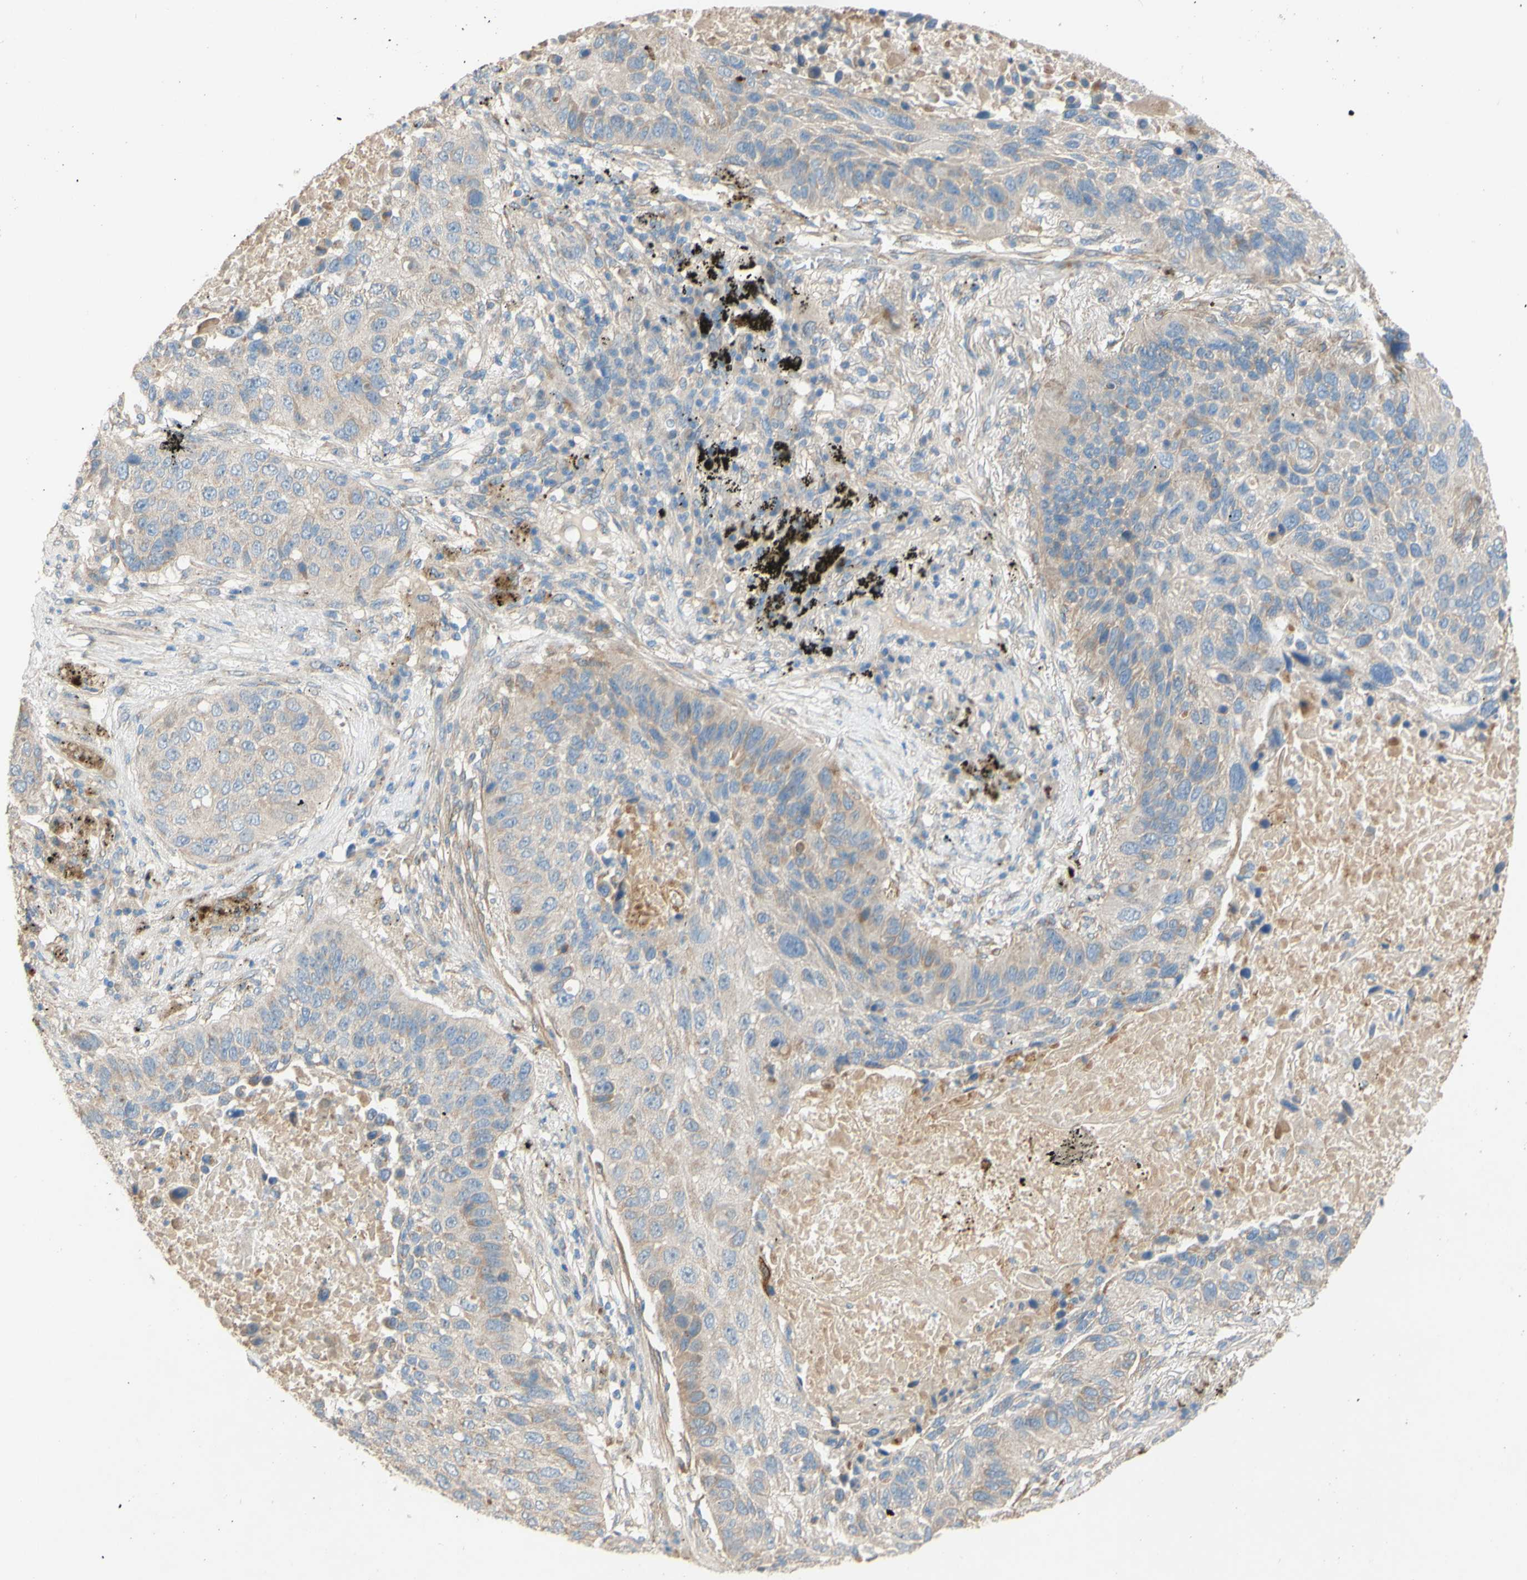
{"staining": {"intensity": "weak", "quantity": "25%-75%", "location": "cytoplasmic/membranous"}, "tissue": "lung cancer", "cell_type": "Tumor cells", "image_type": "cancer", "snomed": [{"axis": "morphology", "description": "Squamous cell carcinoma, NOS"}, {"axis": "topography", "description": "Lung"}], "caption": "This histopathology image demonstrates IHC staining of human squamous cell carcinoma (lung), with low weak cytoplasmic/membranous staining in about 25%-75% of tumor cells.", "gene": "DKK3", "patient": {"sex": "male", "age": 57}}